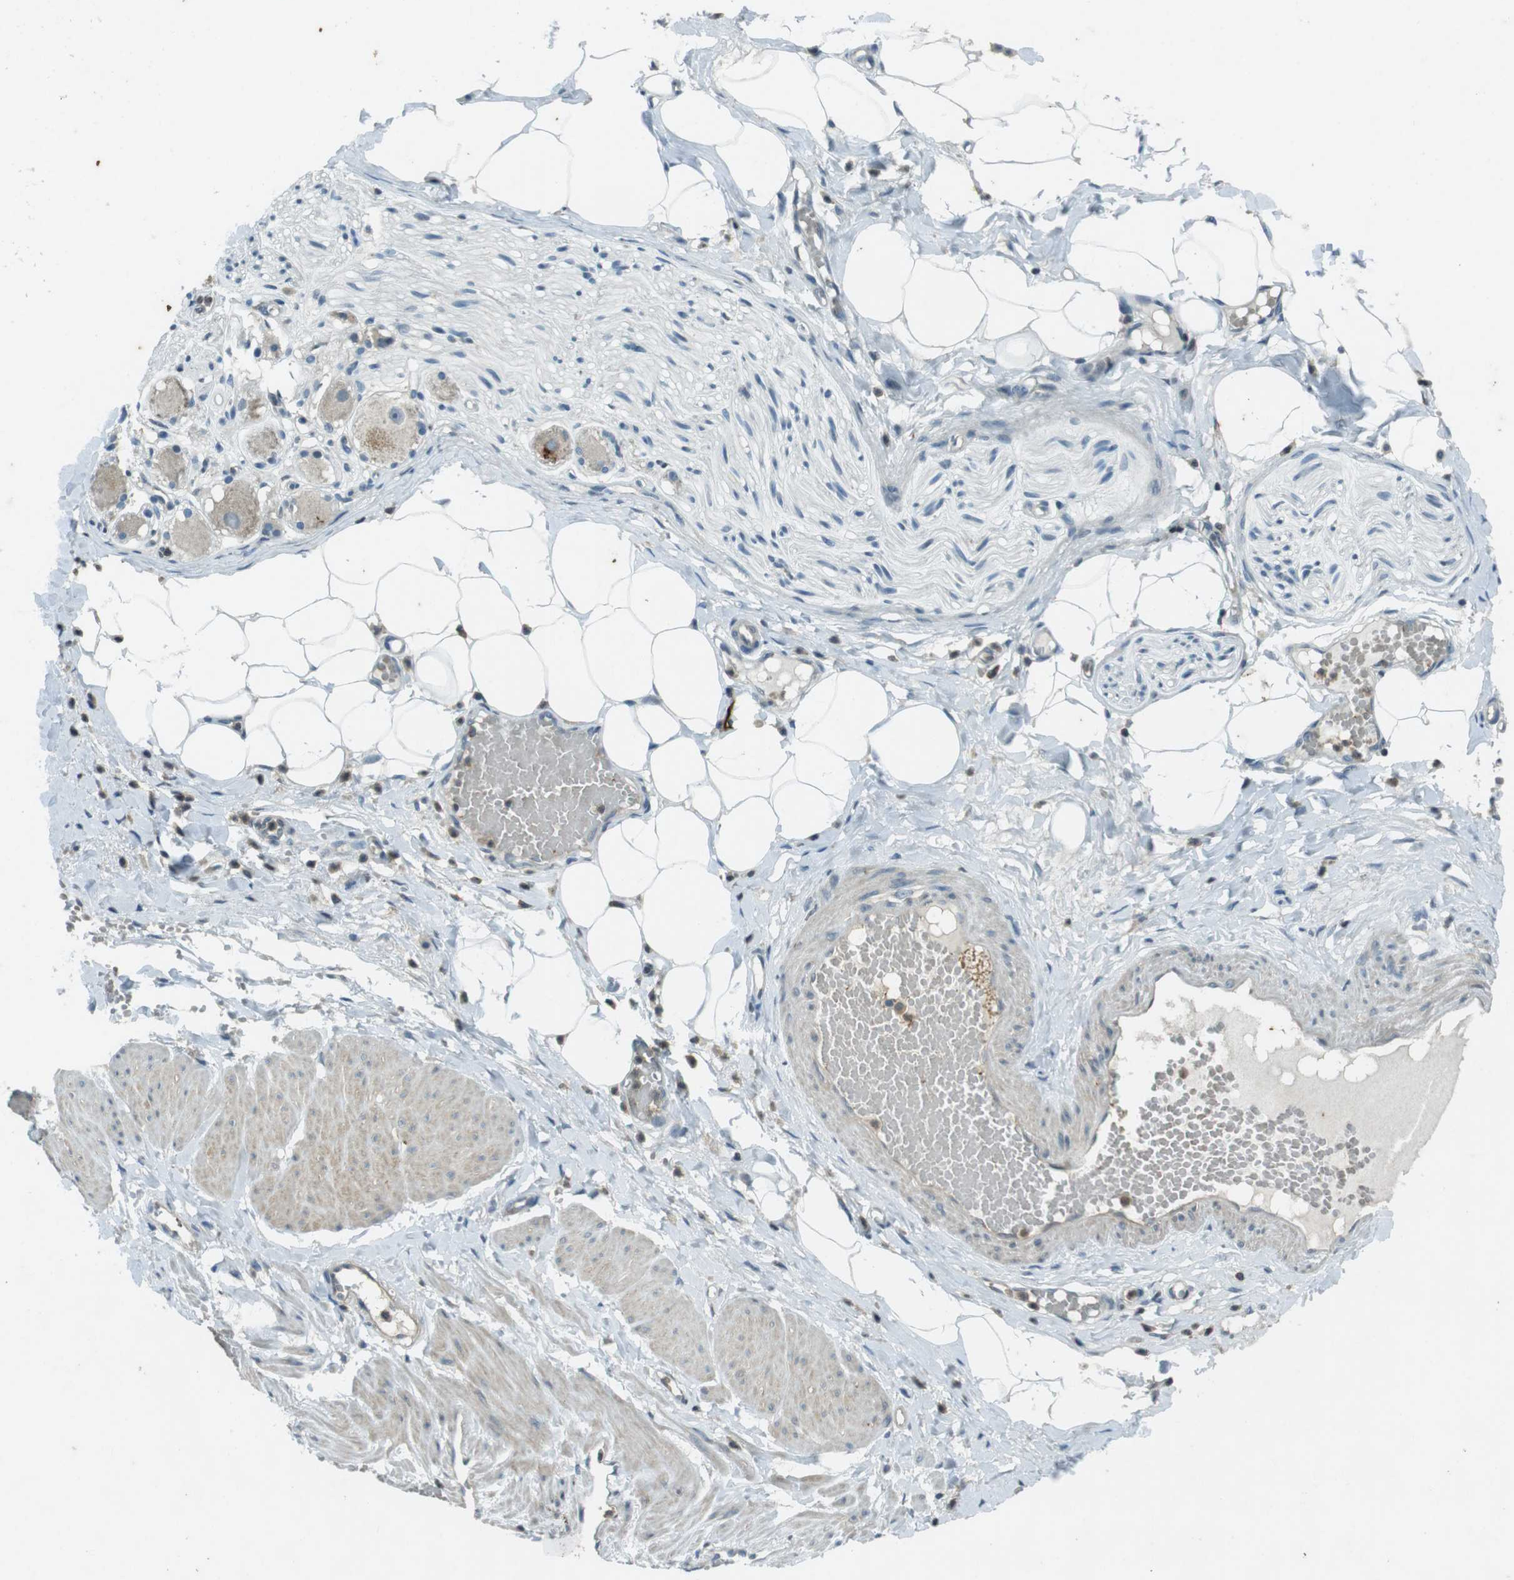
{"staining": {"intensity": "negative", "quantity": "none", "location": "none"}, "tissue": "adipose tissue", "cell_type": "Adipocytes", "image_type": "normal", "snomed": [{"axis": "morphology", "description": "Normal tissue, NOS"}, {"axis": "topography", "description": "Soft tissue"}, {"axis": "topography", "description": "Vascular tissue"}], "caption": "Immunohistochemical staining of unremarkable human adipose tissue reveals no significant positivity in adipocytes.", "gene": "ZYX", "patient": {"sex": "female", "age": 35}}